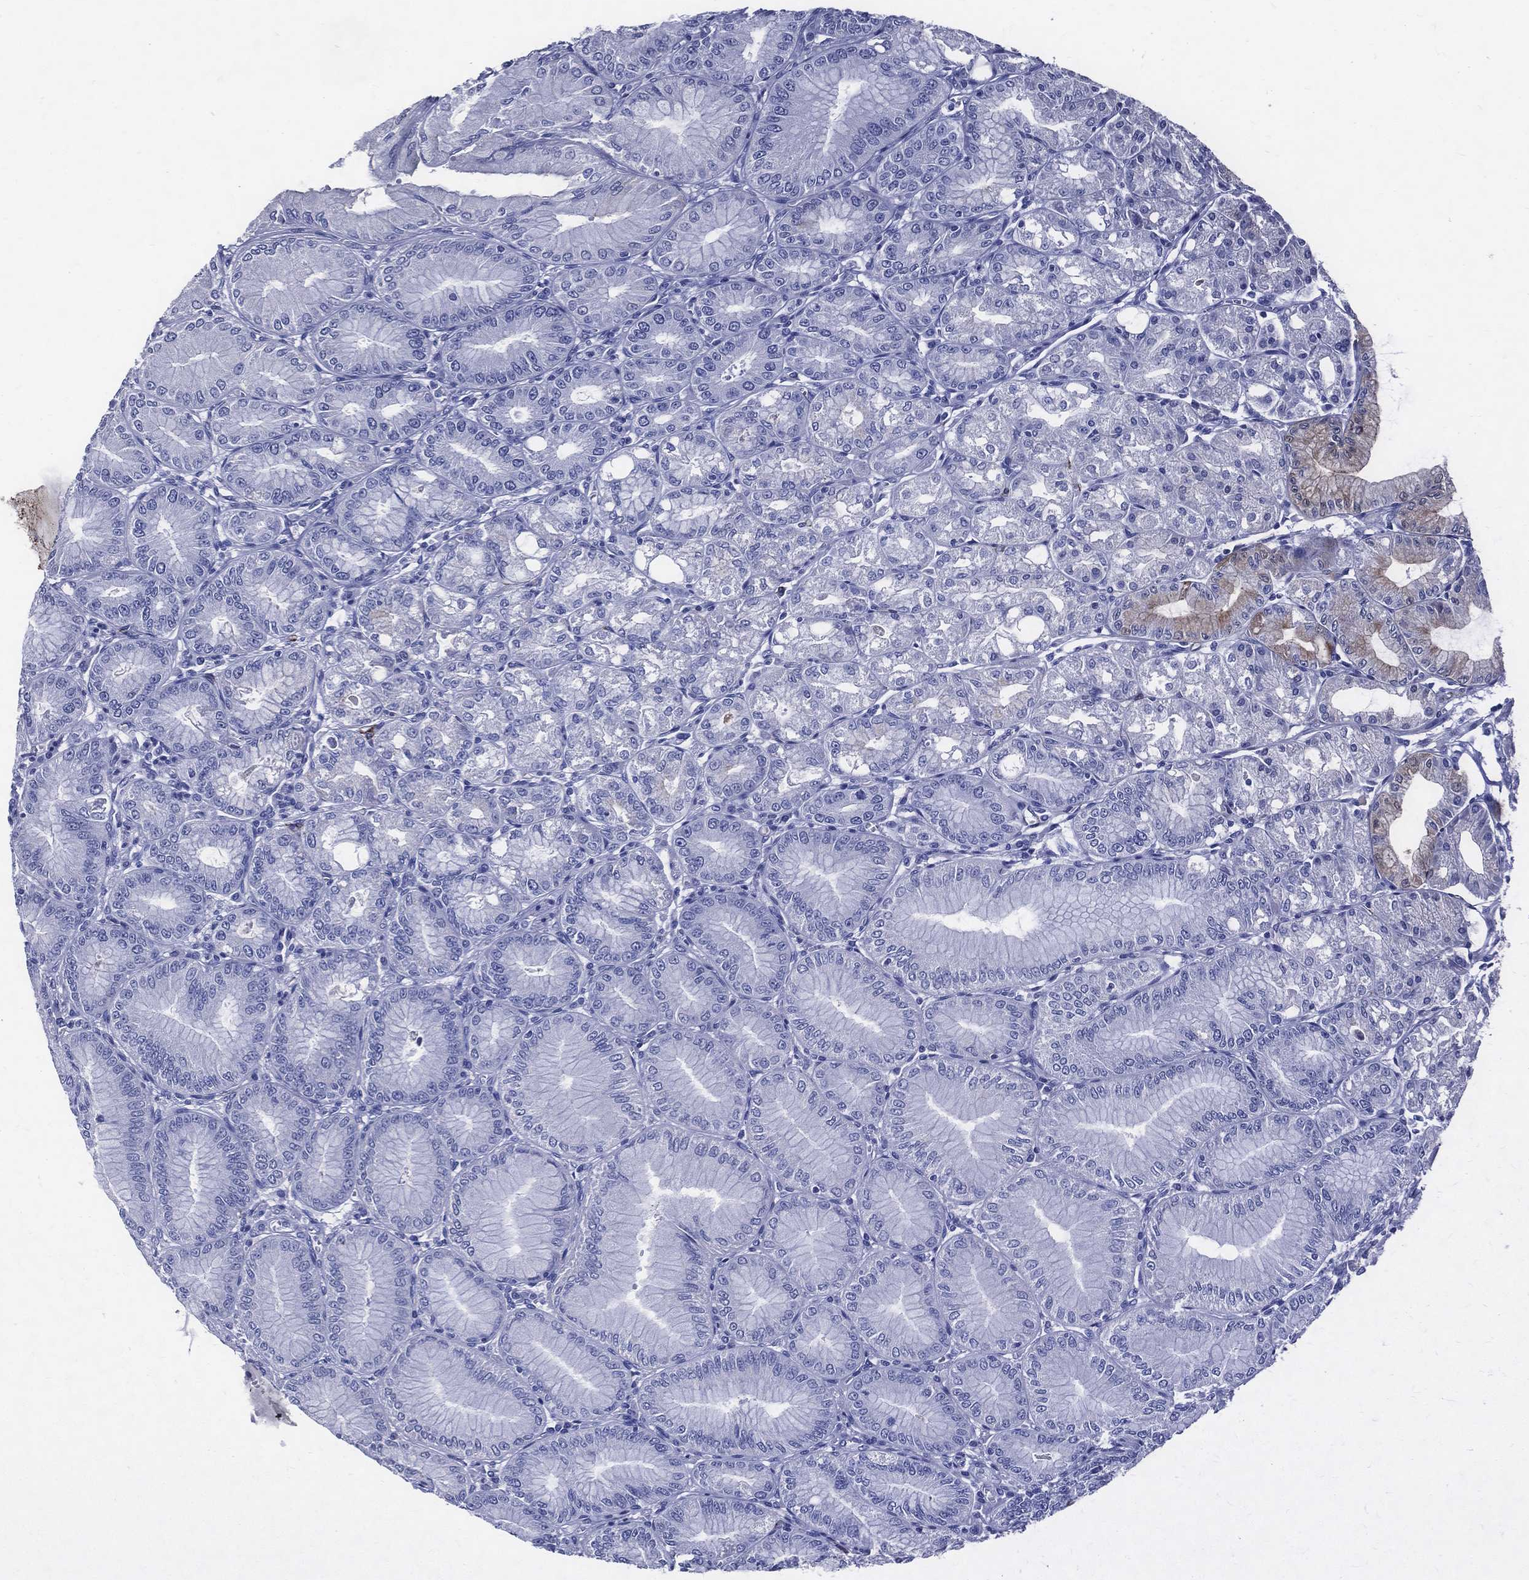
{"staining": {"intensity": "moderate", "quantity": "<25%", "location": "cytoplasmic/membranous"}, "tissue": "stomach", "cell_type": "Glandular cells", "image_type": "normal", "snomed": [{"axis": "morphology", "description": "Normal tissue, NOS"}, {"axis": "topography", "description": "Stomach"}], "caption": "Protein expression analysis of unremarkable stomach exhibits moderate cytoplasmic/membranous positivity in approximately <25% of glandular cells. (DAB (3,3'-diaminobenzidine) IHC with brightfield microscopy, high magnification).", "gene": "ACE2", "patient": {"sex": "male", "age": 71}}